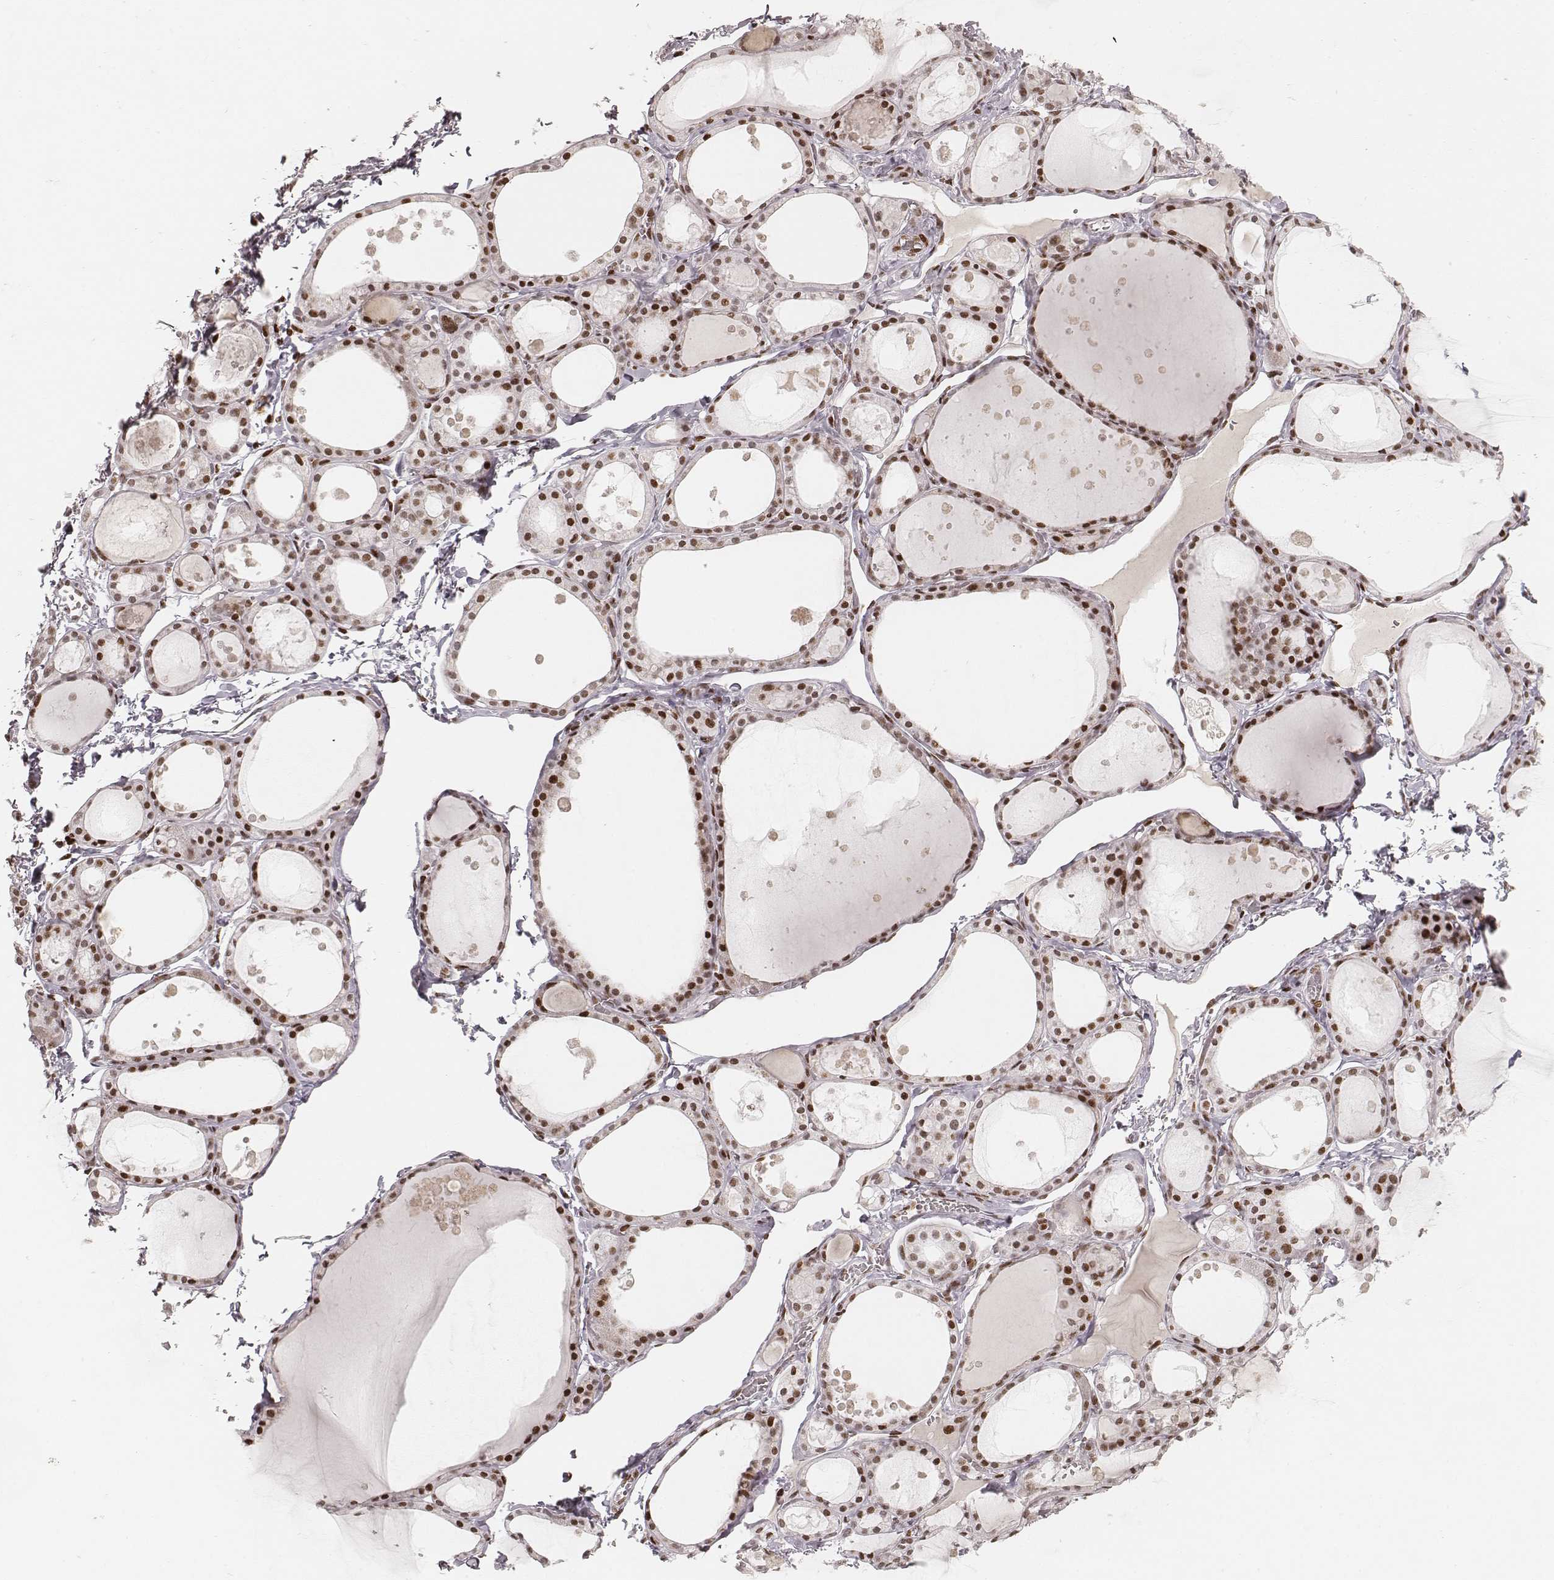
{"staining": {"intensity": "strong", "quantity": ">75%", "location": "nuclear"}, "tissue": "thyroid gland", "cell_type": "Glandular cells", "image_type": "normal", "snomed": [{"axis": "morphology", "description": "Normal tissue, NOS"}, {"axis": "topography", "description": "Thyroid gland"}], "caption": "Immunohistochemistry (IHC) of unremarkable thyroid gland displays high levels of strong nuclear expression in about >75% of glandular cells. The staining was performed using DAB, with brown indicating positive protein expression. Nuclei are stained blue with hematoxylin.", "gene": "HNRNPC", "patient": {"sex": "male", "age": 68}}